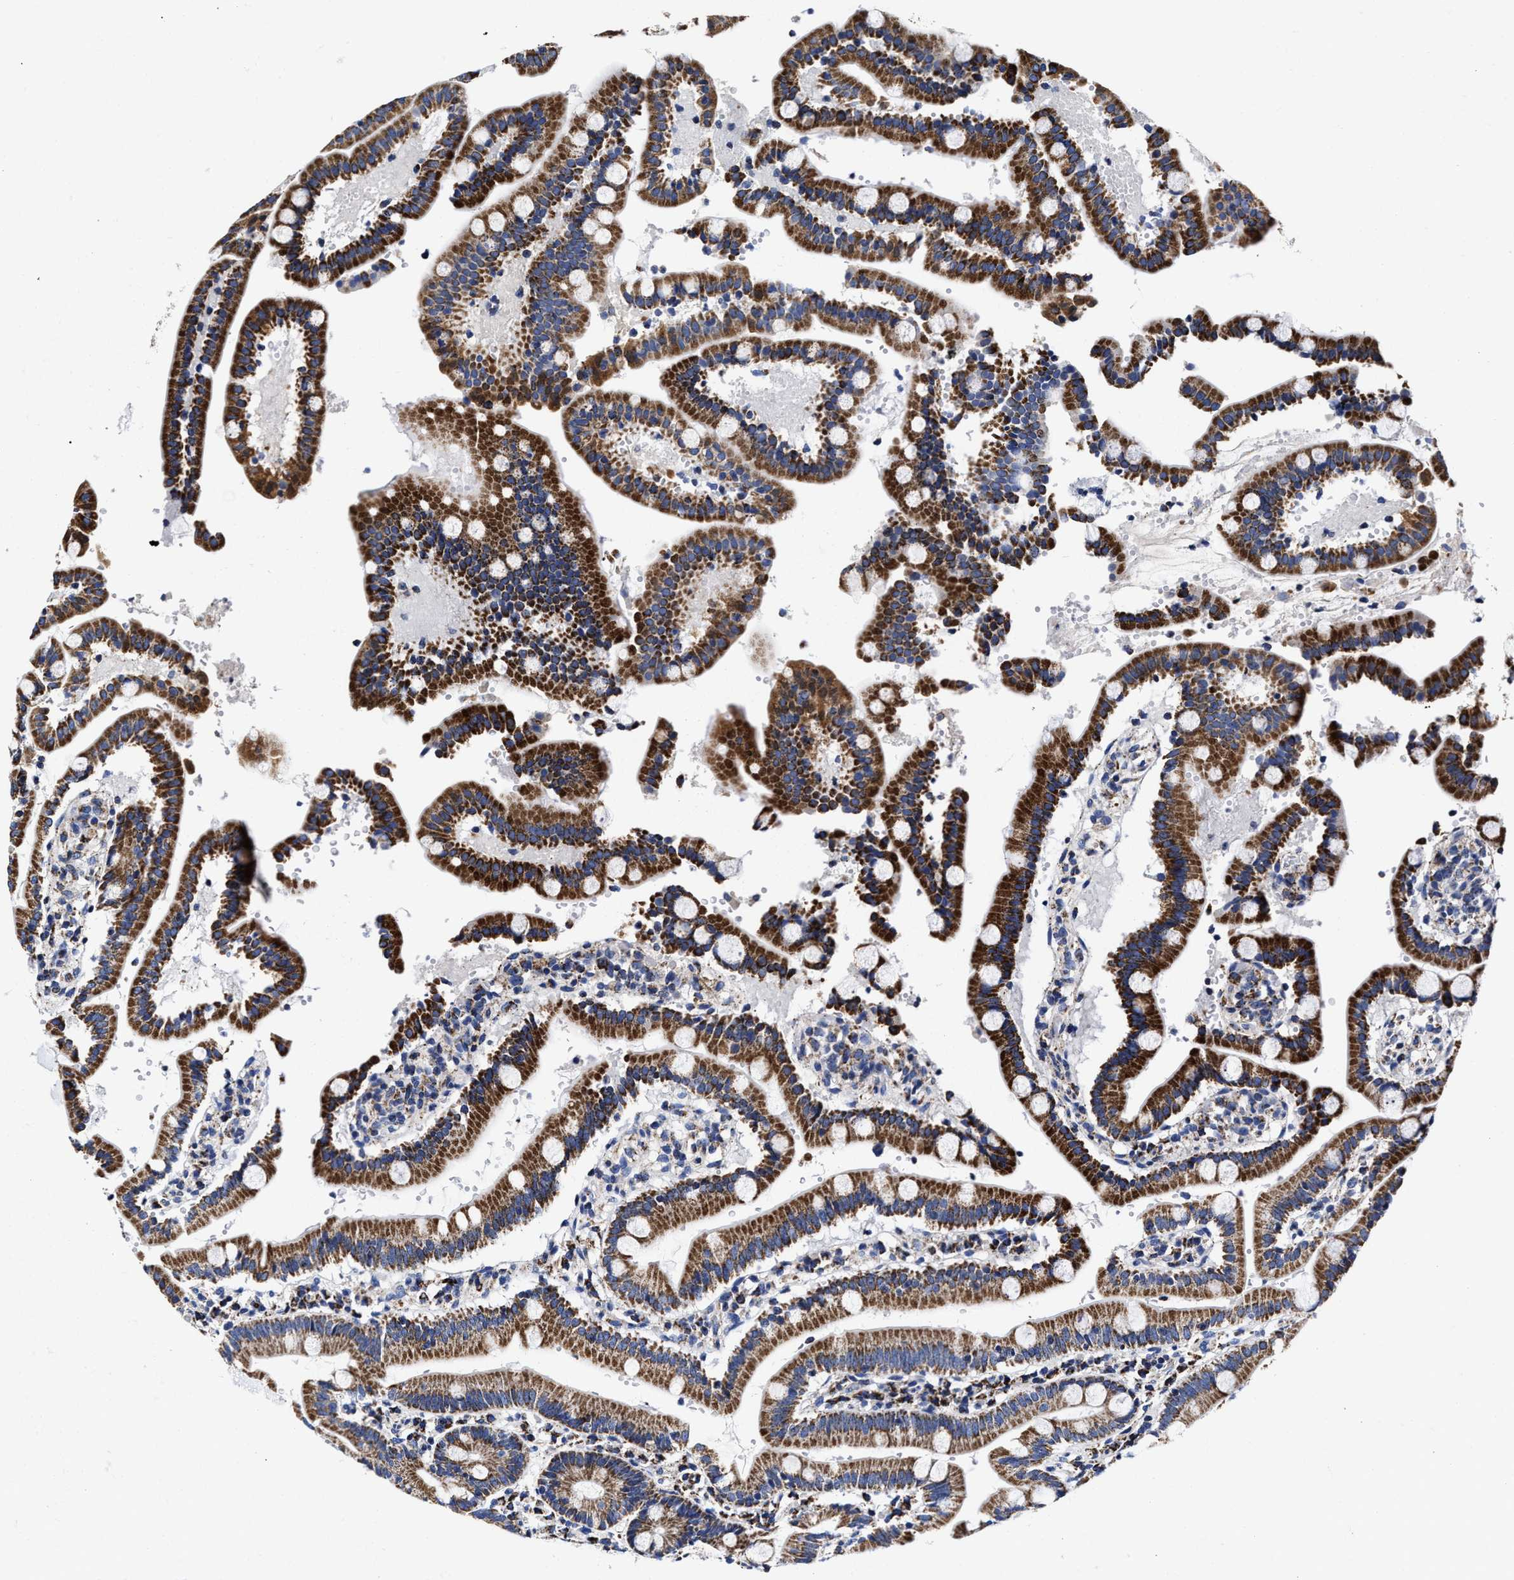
{"staining": {"intensity": "strong", "quantity": ">75%", "location": "cytoplasmic/membranous"}, "tissue": "duodenum", "cell_type": "Glandular cells", "image_type": "normal", "snomed": [{"axis": "morphology", "description": "Normal tissue, NOS"}, {"axis": "topography", "description": "Small intestine, NOS"}], "caption": "Approximately >75% of glandular cells in normal human duodenum demonstrate strong cytoplasmic/membranous protein positivity as visualized by brown immunohistochemical staining.", "gene": "HINT2", "patient": {"sex": "female", "age": 71}}